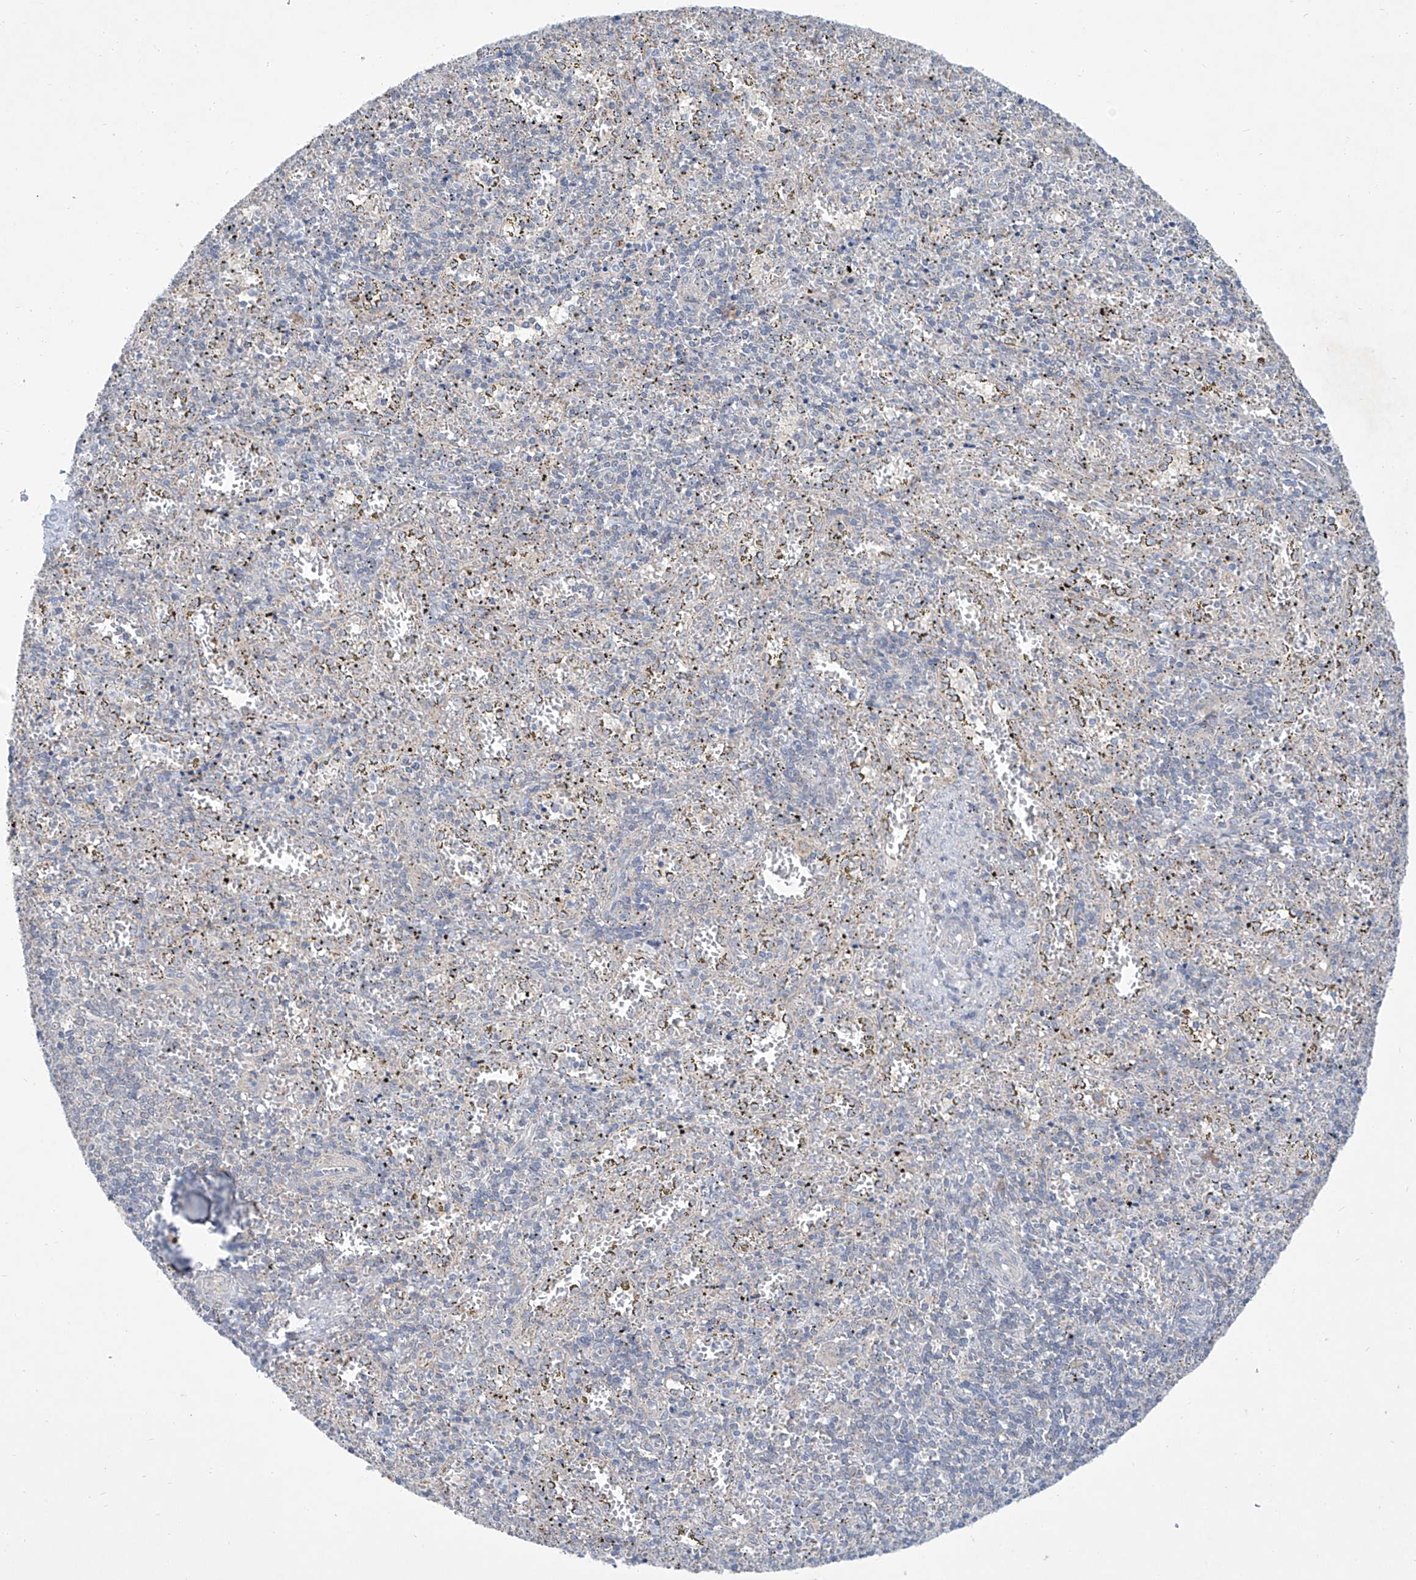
{"staining": {"intensity": "negative", "quantity": "none", "location": "none"}, "tissue": "spleen", "cell_type": "Cells in red pulp", "image_type": "normal", "snomed": [{"axis": "morphology", "description": "Normal tissue, NOS"}, {"axis": "topography", "description": "Spleen"}], "caption": "Immunohistochemistry (IHC) micrograph of unremarkable spleen: human spleen stained with DAB displays no significant protein staining in cells in red pulp. (DAB (3,3'-diaminobenzidine) IHC visualized using brightfield microscopy, high magnification).", "gene": "SIX4", "patient": {"sex": "male", "age": 11}}